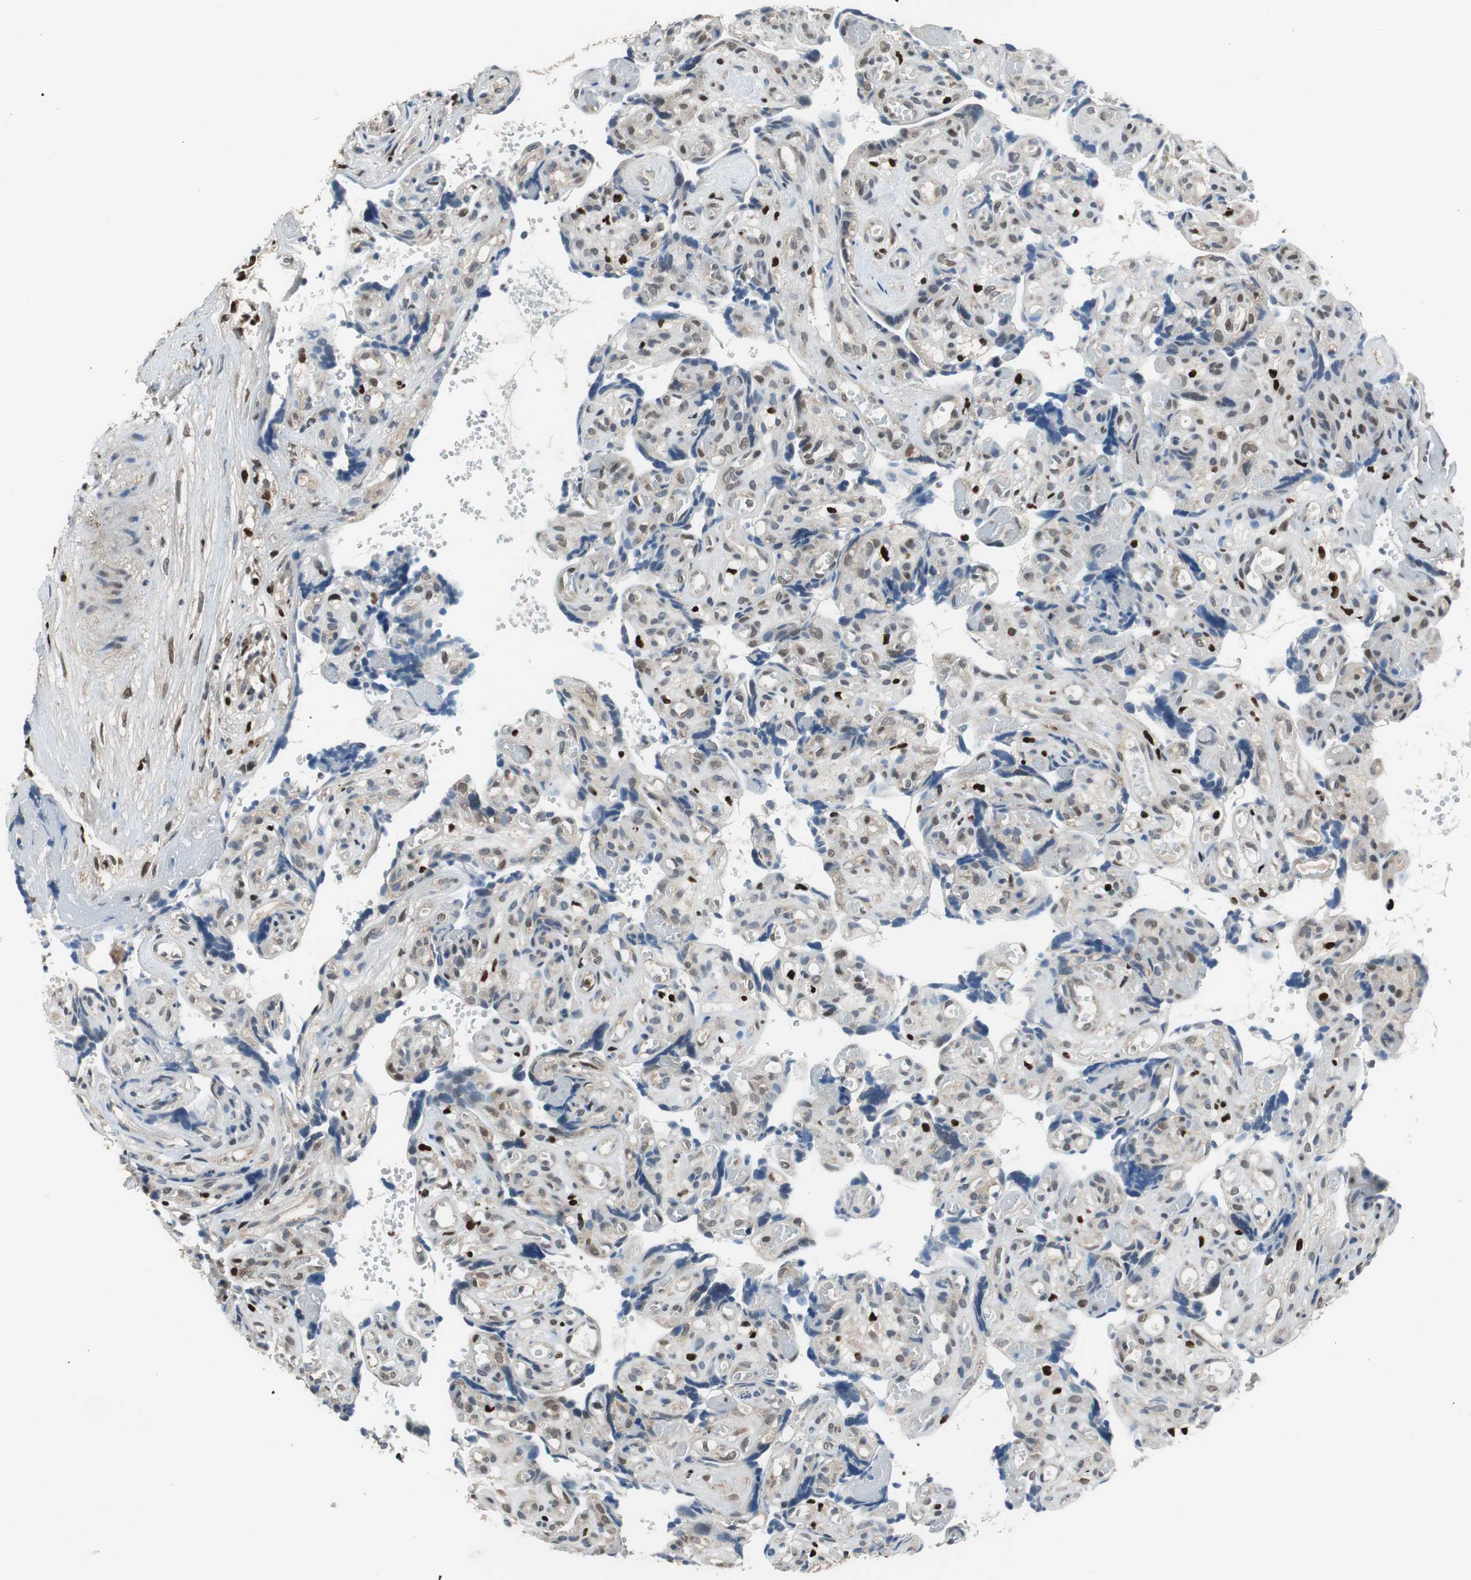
{"staining": {"intensity": "weak", "quantity": "25%-75%", "location": "nuclear"}, "tissue": "placenta", "cell_type": "Decidual cells", "image_type": "normal", "snomed": [{"axis": "morphology", "description": "Normal tissue, NOS"}, {"axis": "topography", "description": "Placenta"}], "caption": "Immunohistochemical staining of normal human placenta exhibits low levels of weak nuclear positivity in approximately 25%-75% of decidual cells.", "gene": "MAFB", "patient": {"sex": "female", "age": 30}}